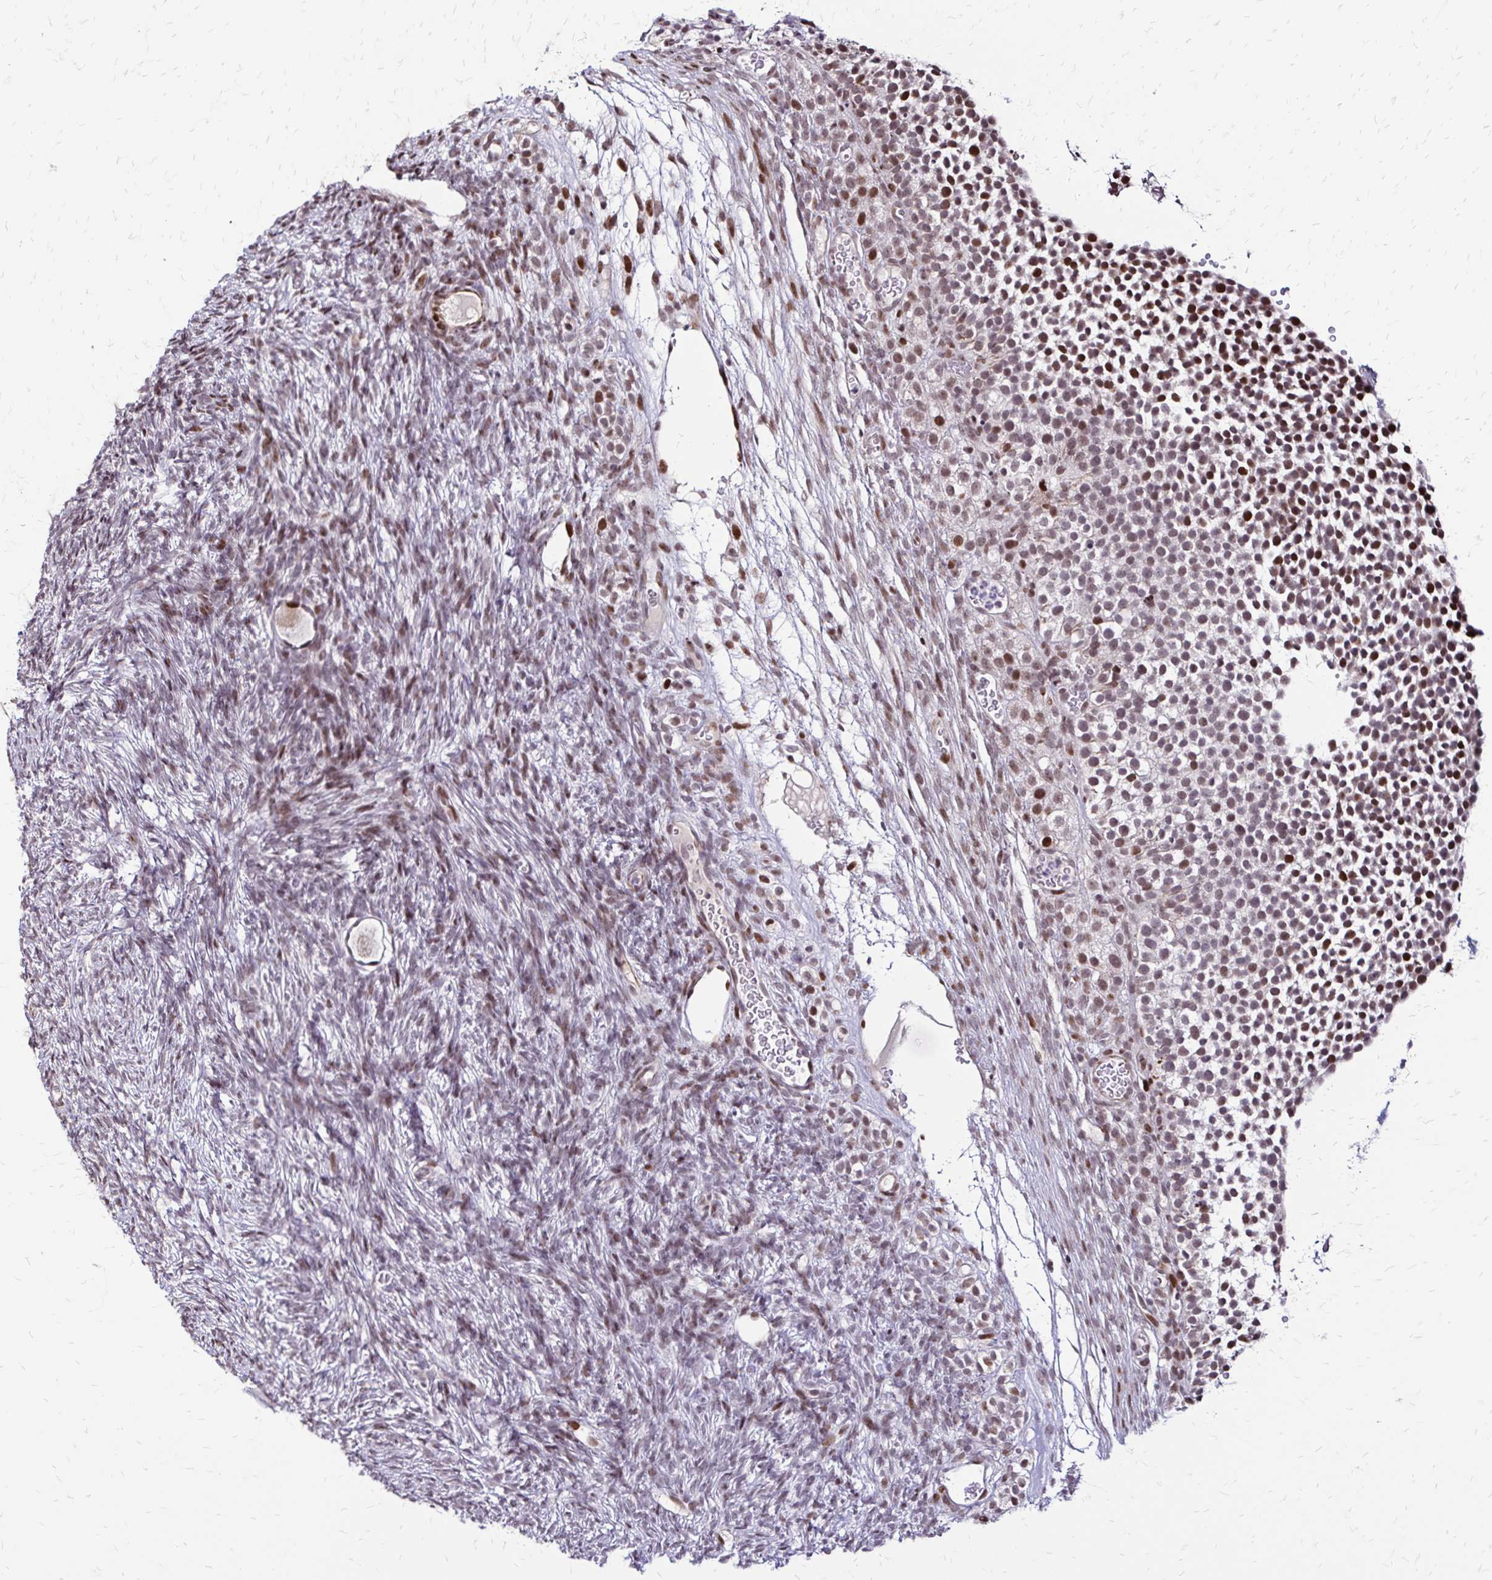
{"staining": {"intensity": "weak", "quantity": ">75%", "location": "cytoplasmic/membranous,nuclear"}, "tissue": "ovary", "cell_type": "Follicle cells", "image_type": "normal", "snomed": [{"axis": "morphology", "description": "Normal tissue, NOS"}, {"axis": "topography", "description": "Ovary"}], "caption": "Ovary stained with immunohistochemistry exhibits weak cytoplasmic/membranous,nuclear positivity in about >75% of follicle cells.", "gene": "TOB1", "patient": {"sex": "female", "age": 34}}